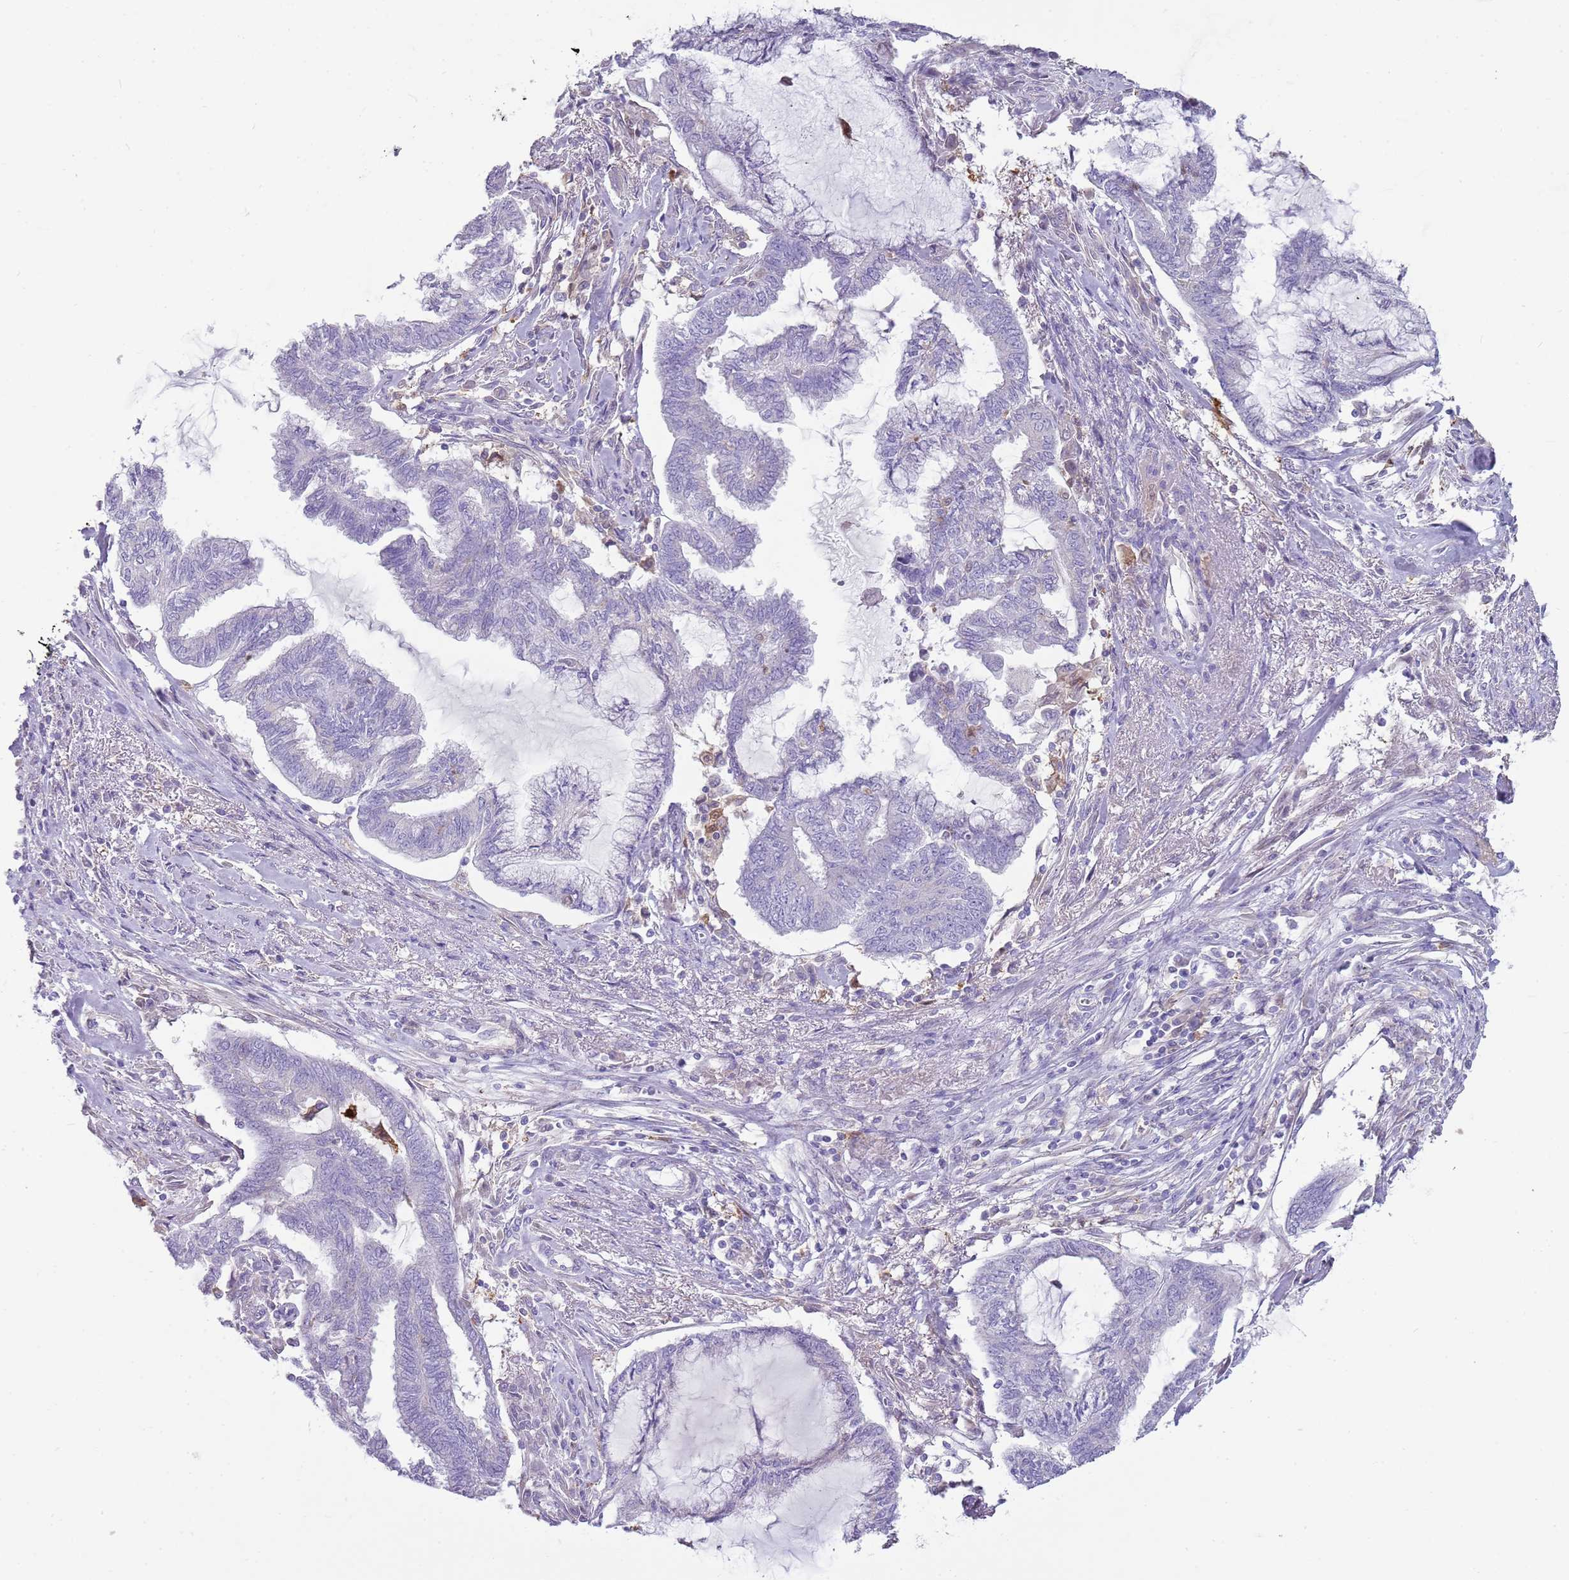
{"staining": {"intensity": "negative", "quantity": "none", "location": "none"}, "tissue": "endometrial cancer", "cell_type": "Tumor cells", "image_type": "cancer", "snomed": [{"axis": "morphology", "description": "Adenocarcinoma, NOS"}, {"axis": "topography", "description": "Endometrium"}], "caption": "A high-resolution micrograph shows IHC staining of endometrial cancer (adenocarcinoma), which demonstrates no significant positivity in tumor cells. (Immunohistochemistry (ihc), brightfield microscopy, high magnification).", "gene": "DIPK1C", "patient": {"sex": "female", "age": 86}}